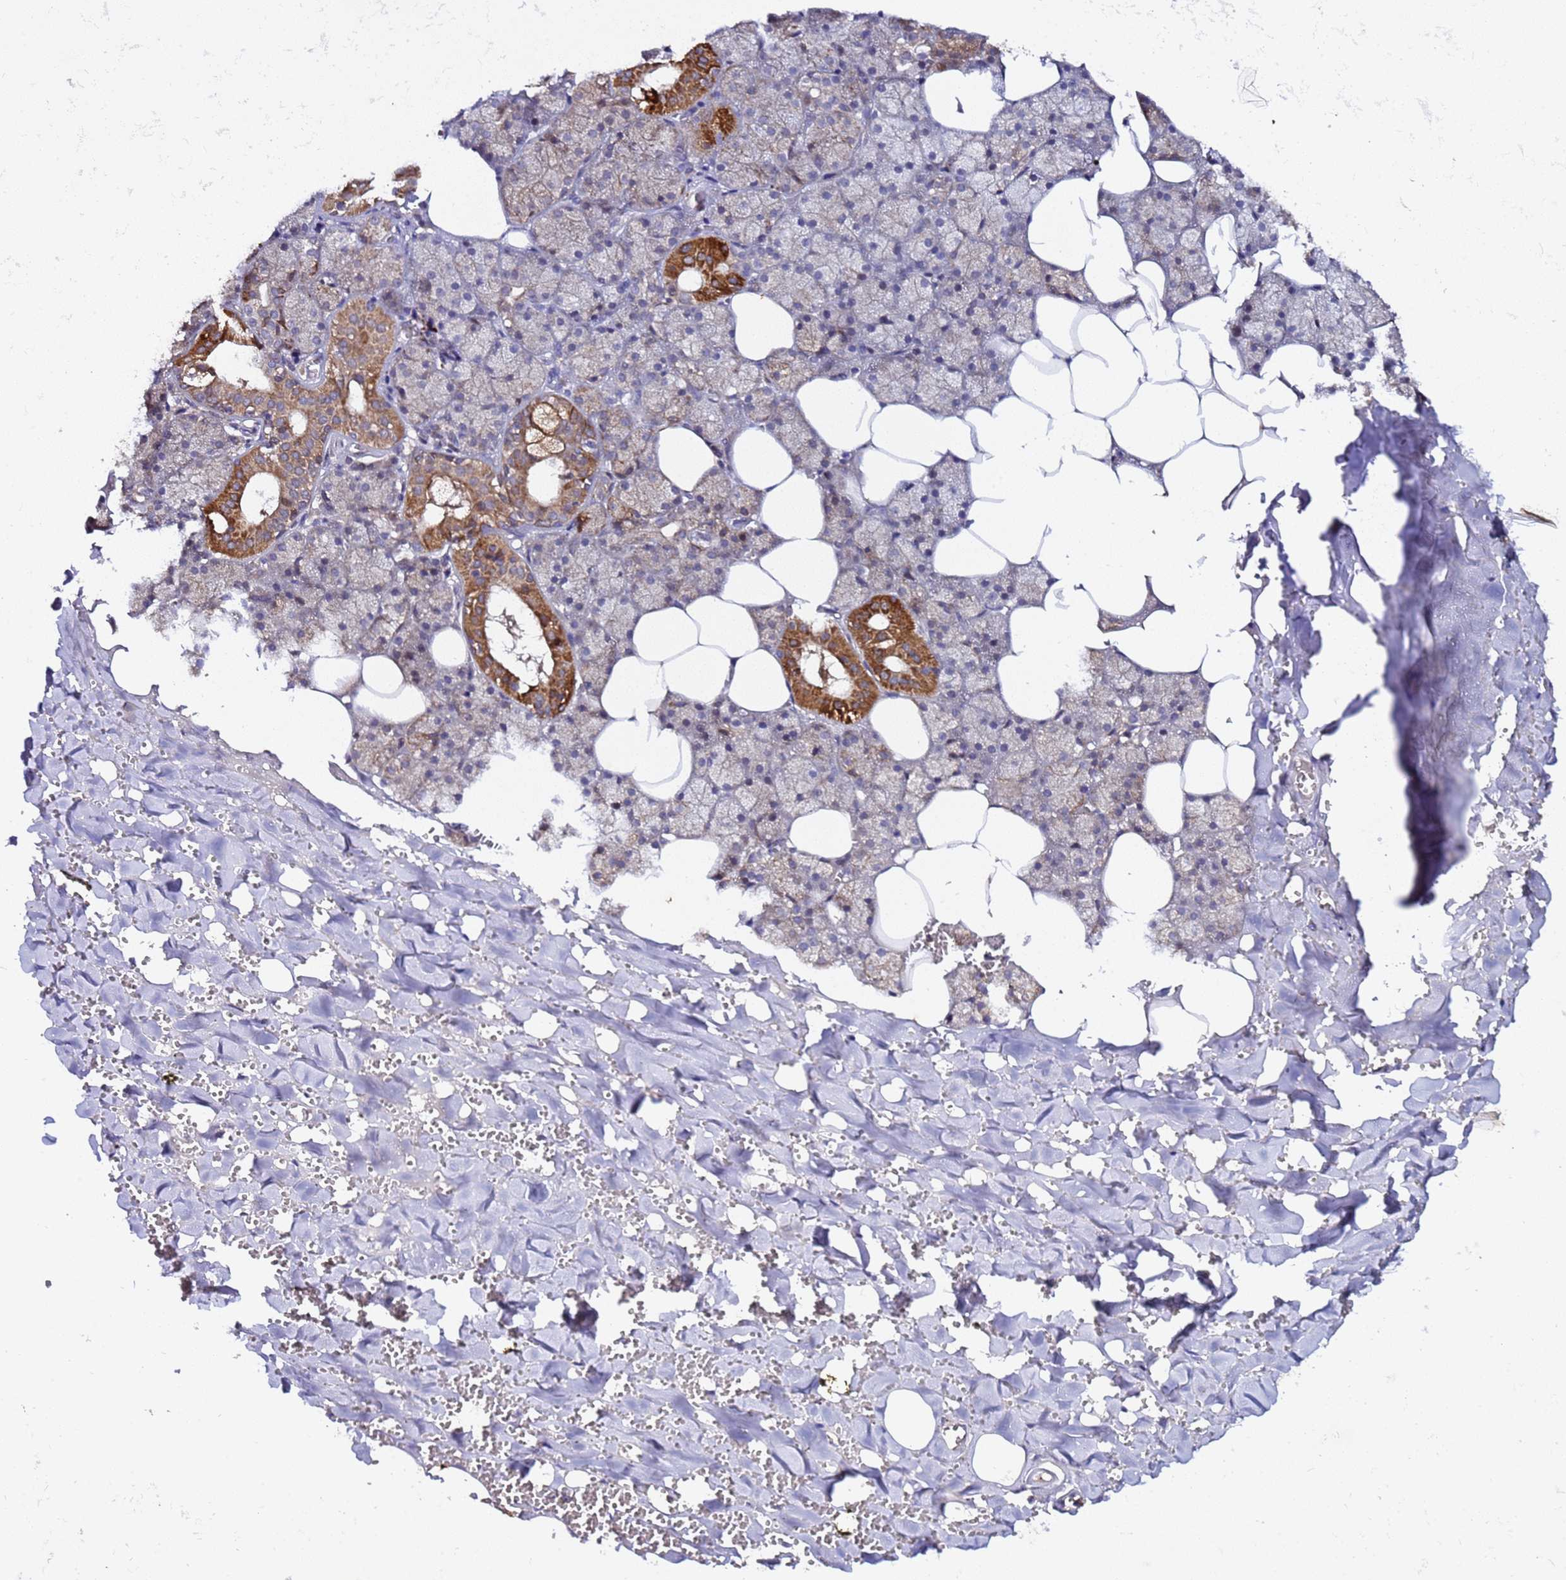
{"staining": {"intensity": "strong", "quantity": "<25%", "location": "cytoplasmic/membranous"}, "tissue": "salivary gland", "cell_type": "Glandular cells", "image_type": "normal", "snomed": [{"axis": "morphology", "description": "Normal tissue, NOS"}, {"axis": "topography", "description": "Salivary gland"}], "caption": "Protein expression analysis of unremarkable salivary gland shows strong cytoplasmic/membranous positivity in approximately <25% of glandular cells. Nuclei are stained in blue.", "gene": "PLXDC2", "patient": {"sex": "male", "age": 62}}